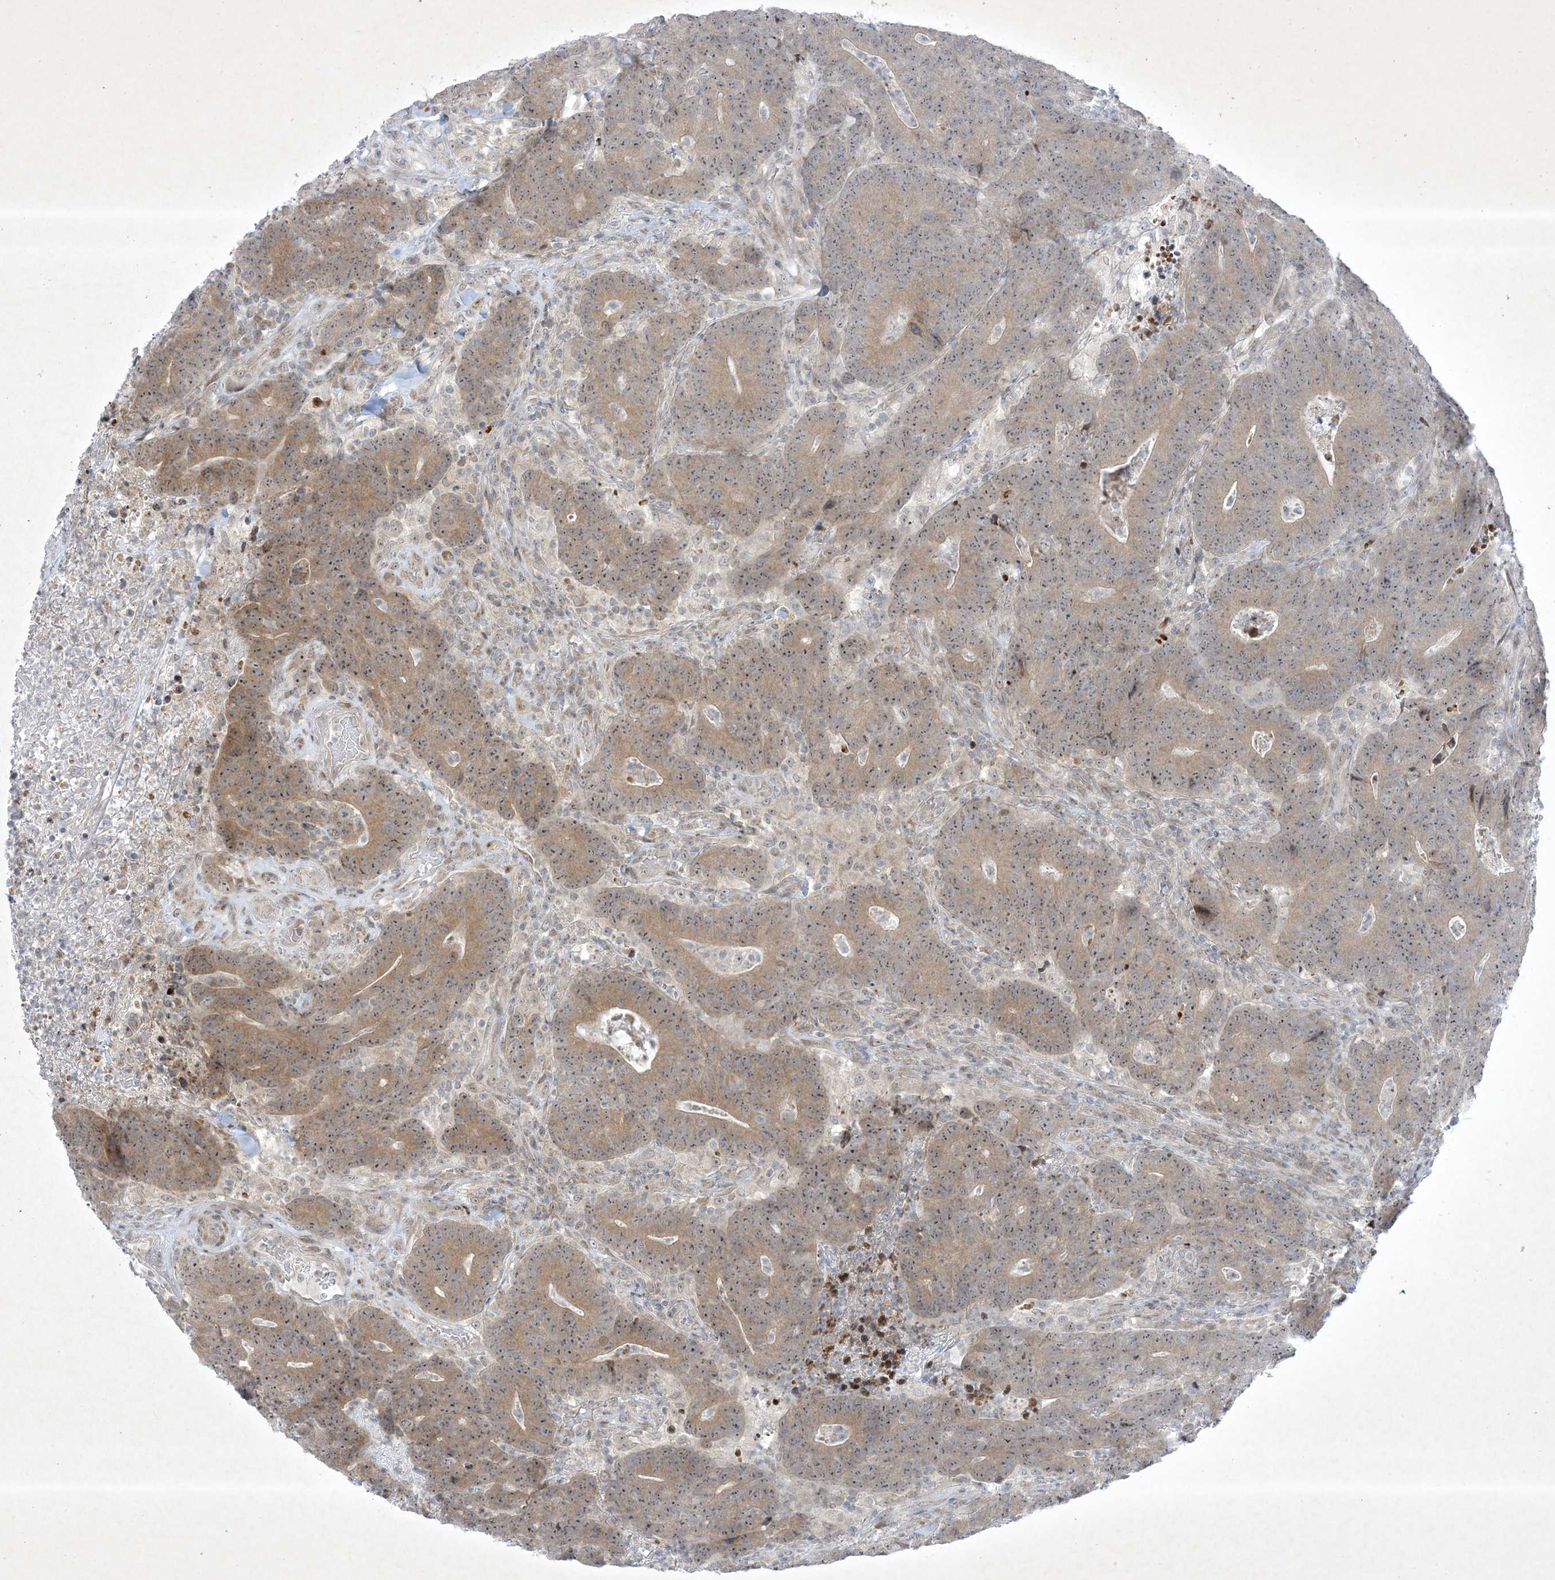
{"staining": {"intensity": "moderate", "quantity": ">75%", "location": "cytoplasmic/membranous,nuclear"}, "tissue": "colorectal cancer", "cell_type": "Tumor cells", "image_type": "cancer", "snomed": [{"axis": "morphology", "description": "Normal tissue, NOS"}, {"axis": "morphology", "description": "Adenocarcinoma, NOS"}, {"axis": "topography", "description": "Colon"}], "caption": "IHC (DAB (3,3'-diaminobenzidine)) staining of colorectal cancer displays moderate cytoplasmic/membranous and nuclear protein expression in about >75% of tumor cells.", "gene": "SOGA3", "patient": {"sex": "female", "age": 75}}